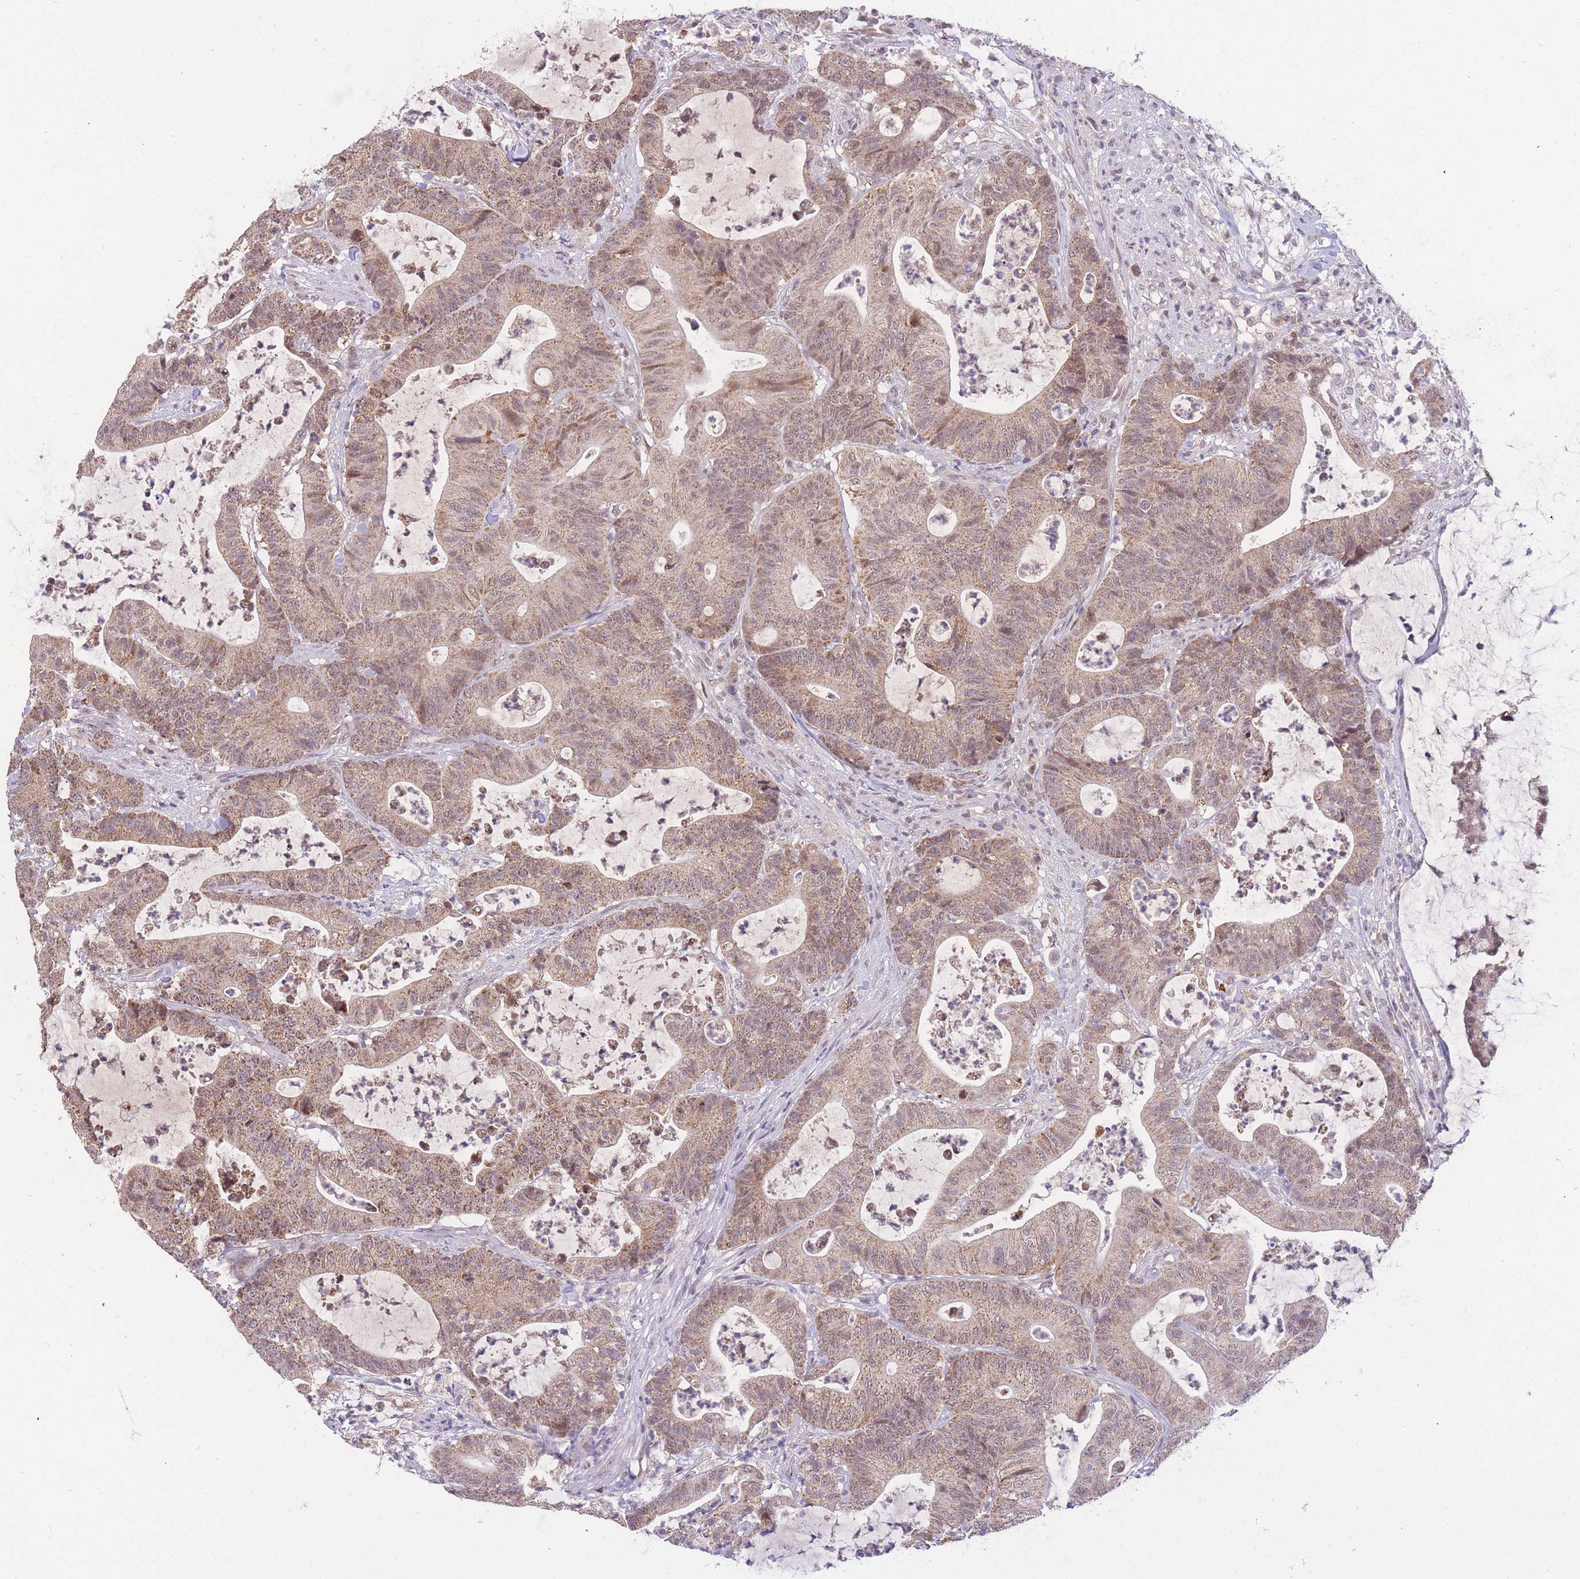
{"staining": {"intensity": "moderate", "quantity": ">75%", "location": "cytoplasmic/membranous"}, "tissue": "colorectal cancer", "cell_type": "Tumor cells", "image_type": "cancer", "snomed": [{"axis": "morphology", "description": "Adenocarcinoma, NOS"}, {"axis": "topography", "description": "Colon"}], "caption": "Tumor cells exhibit moderate cytoplasmic/membranous positivity in approximately >75% of cells in colorectal adenocarcinoma.", "gene": "PUS10", "patient": {"sex": "female", "age": 84}}